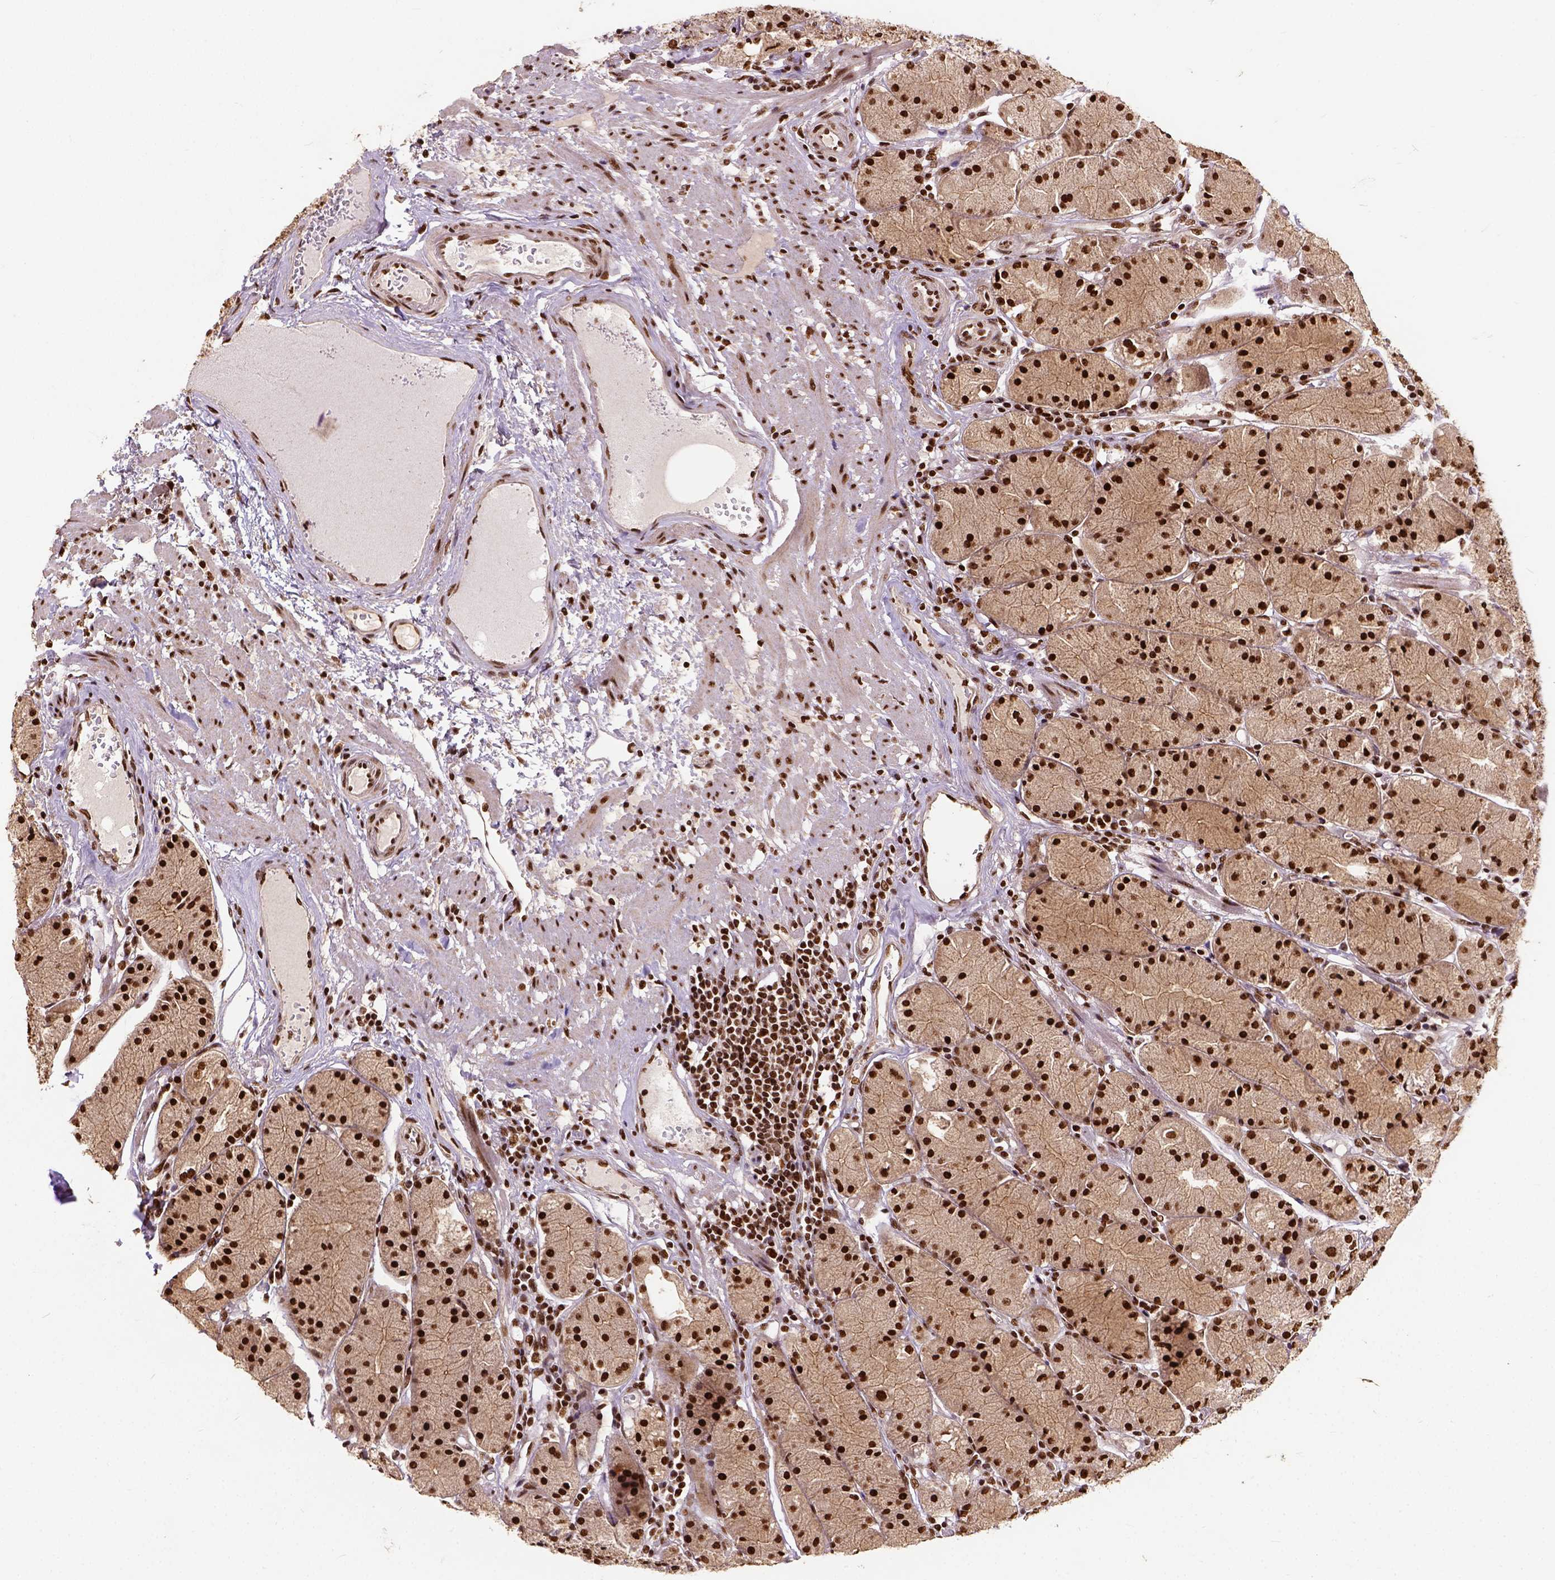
{"staining": {"intensity": "strong", "quantity": ">75%", "location": "nuclear"}, "tissue": "stomach", "cell_type": "Glandular cells", "image_type": "normal", "snomed": [{"axis": "morphology", "description": "Normal tissue, NOS"}, {"axis": "topography", "description": "Stomach, upper"}], "caption": "Immunohistochemistry image of normal stomach: stomach stained using immunohistochemistry demonstrates high levels of strong protein expression localized specifically in the nuclear of glandular cells, appearing as a nuclear brown color.", "gene": "NACC1", "patient": {"sex": "male", "age": 69}}